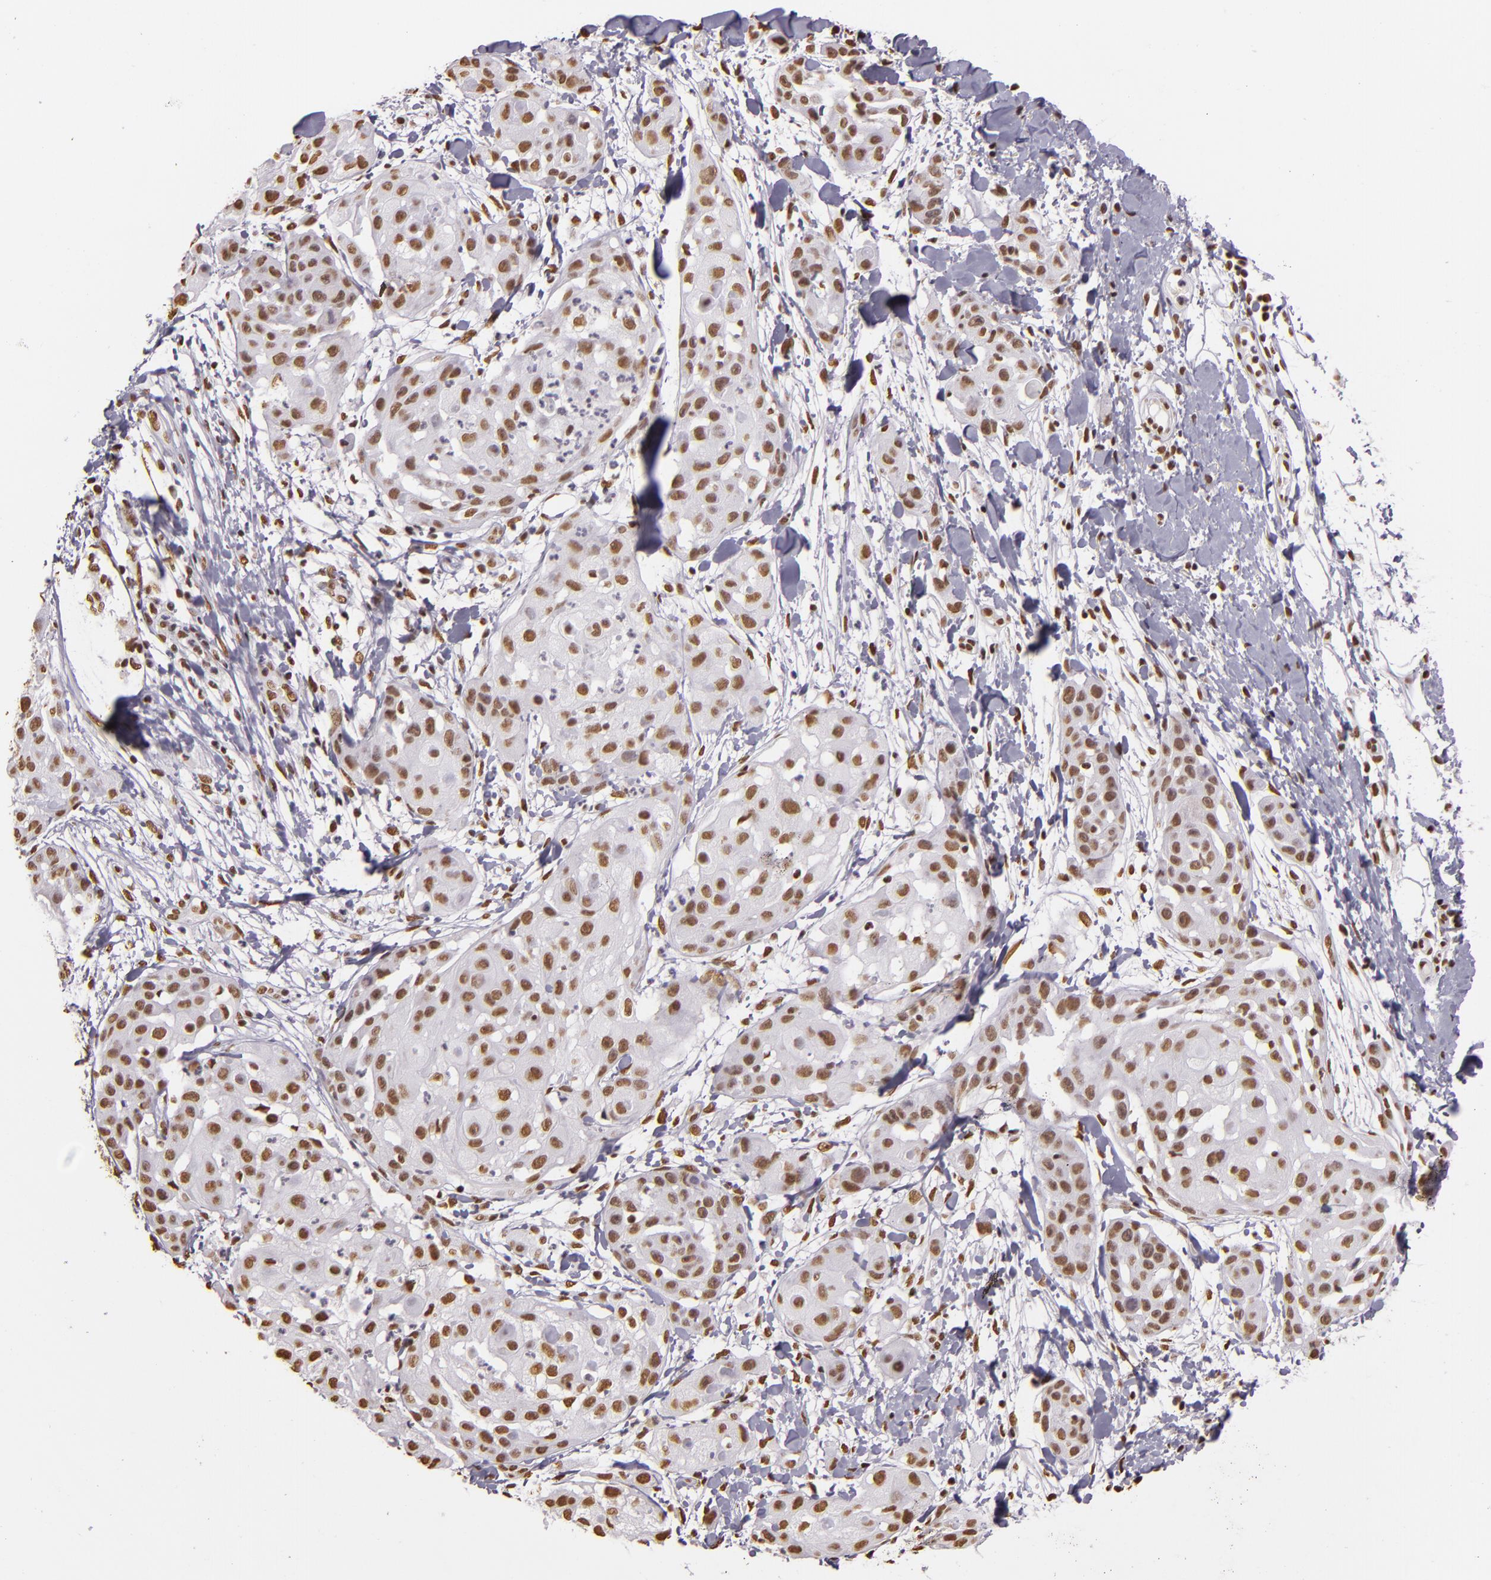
{"staining": {"intensity": "moderate", "quantity": "25%-75%", "location": "nuclear"}, "tissue": "skin cancer", "cell_type": "Tumor cells", "image_type": "cancer", "snomed": [{"axis": "morphology", "description": "Squamous cell carcinoma, NOS"}, {"axis": "topography", "description": "Skin"}], "caption": "Protein staining exhibits moderate nuclear staining in approximately 25%-75% of tumor cells in skin cancer.", "gene": "PAPOLA", "patient": {"sex": "female", "age": 57}}